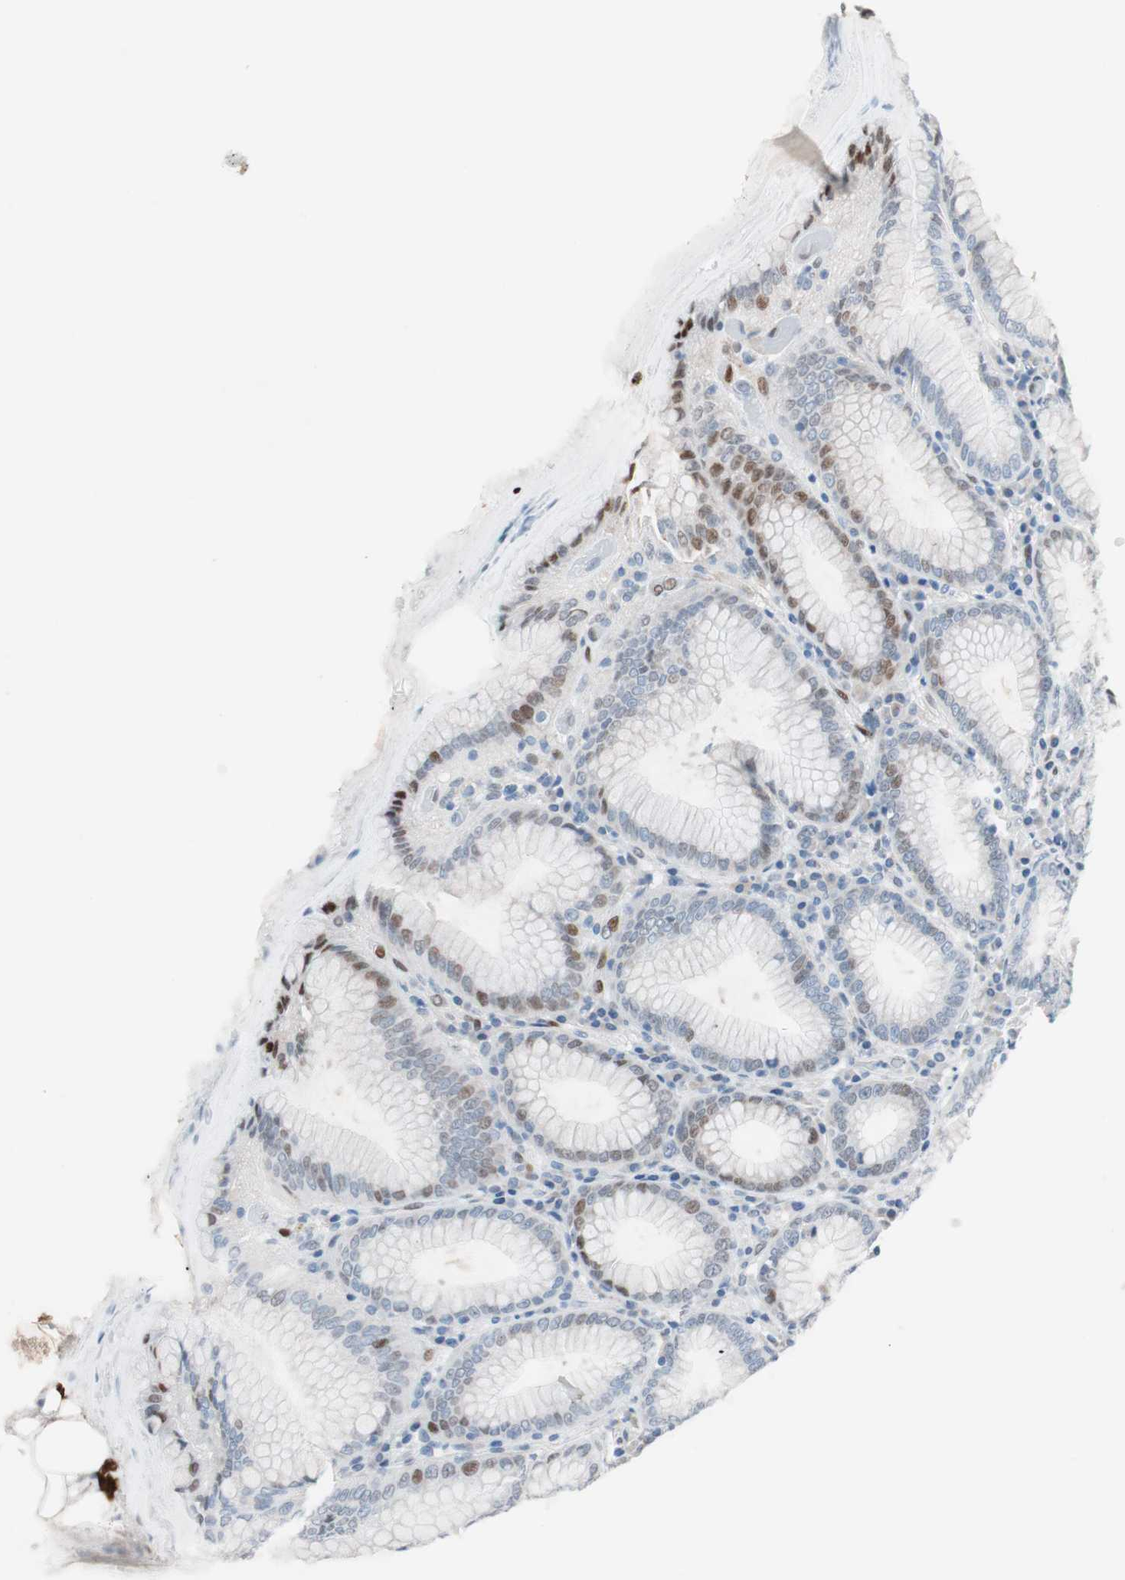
{"staining": {"intensity": "strong", "quantity": "<25%", "location": "cytoplasmic/membranous"}, "tissue": "stomach", "cell_type": "Glandular cells", "image_type": "normal", "snomed": [{"axis": "morphology", "description": "Normal tissue, NOS"}, {"axis": "topography", "description": "Stomach, lower"}], "caption": "Protein expression analysis of normal human stomach reveals strong cytoplasmic/membranous positivity in about <25% of glandular cells.", "gene": "FOSL1", "patient": {"sex": "female", "age": 76}}